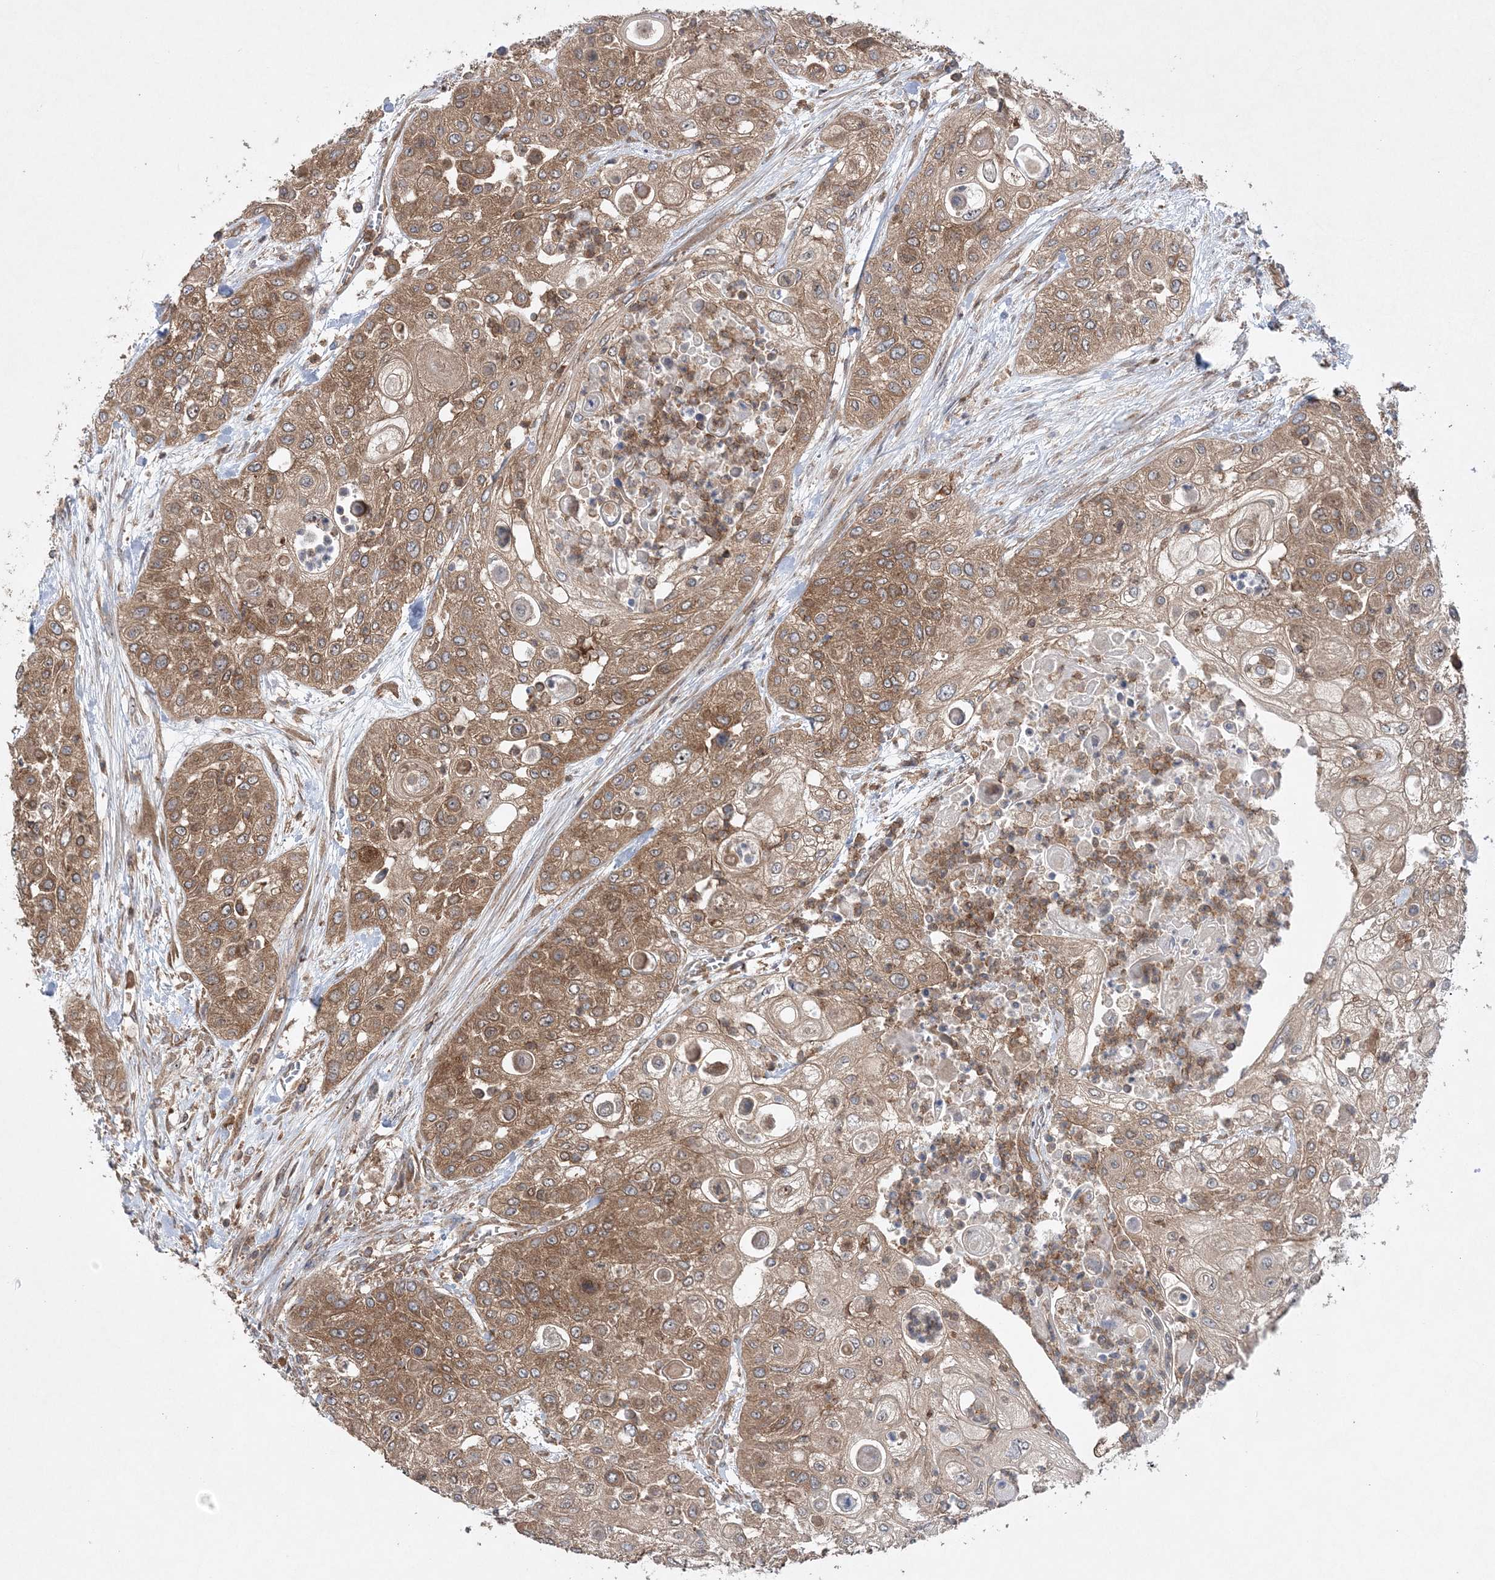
{"staining": {"intensity": "moderate", "quantity": ">75%", "location": "cytoplasmic/membranous"}, "tissue": "urothelial cancer", "cell_type": "Tumor cells", "image_type": "cancer", "snomed": [{"axis": "morphology", "description": "Urothelial carcinoma, High grade"}, {"axis": "topography", "description": "Urinary bladder"}], "caption": "Immunohistochemical staining of urothelial carcinoma (high-grade) exhibits medium levels of moderate cytoplasmic/membranous positivity in about >75% of tumor cells. (Brightfield microscopy of DAB IHC at high magnification).", "gene": "ACAP2", "patient": {"sex": "female", "age": 79}}